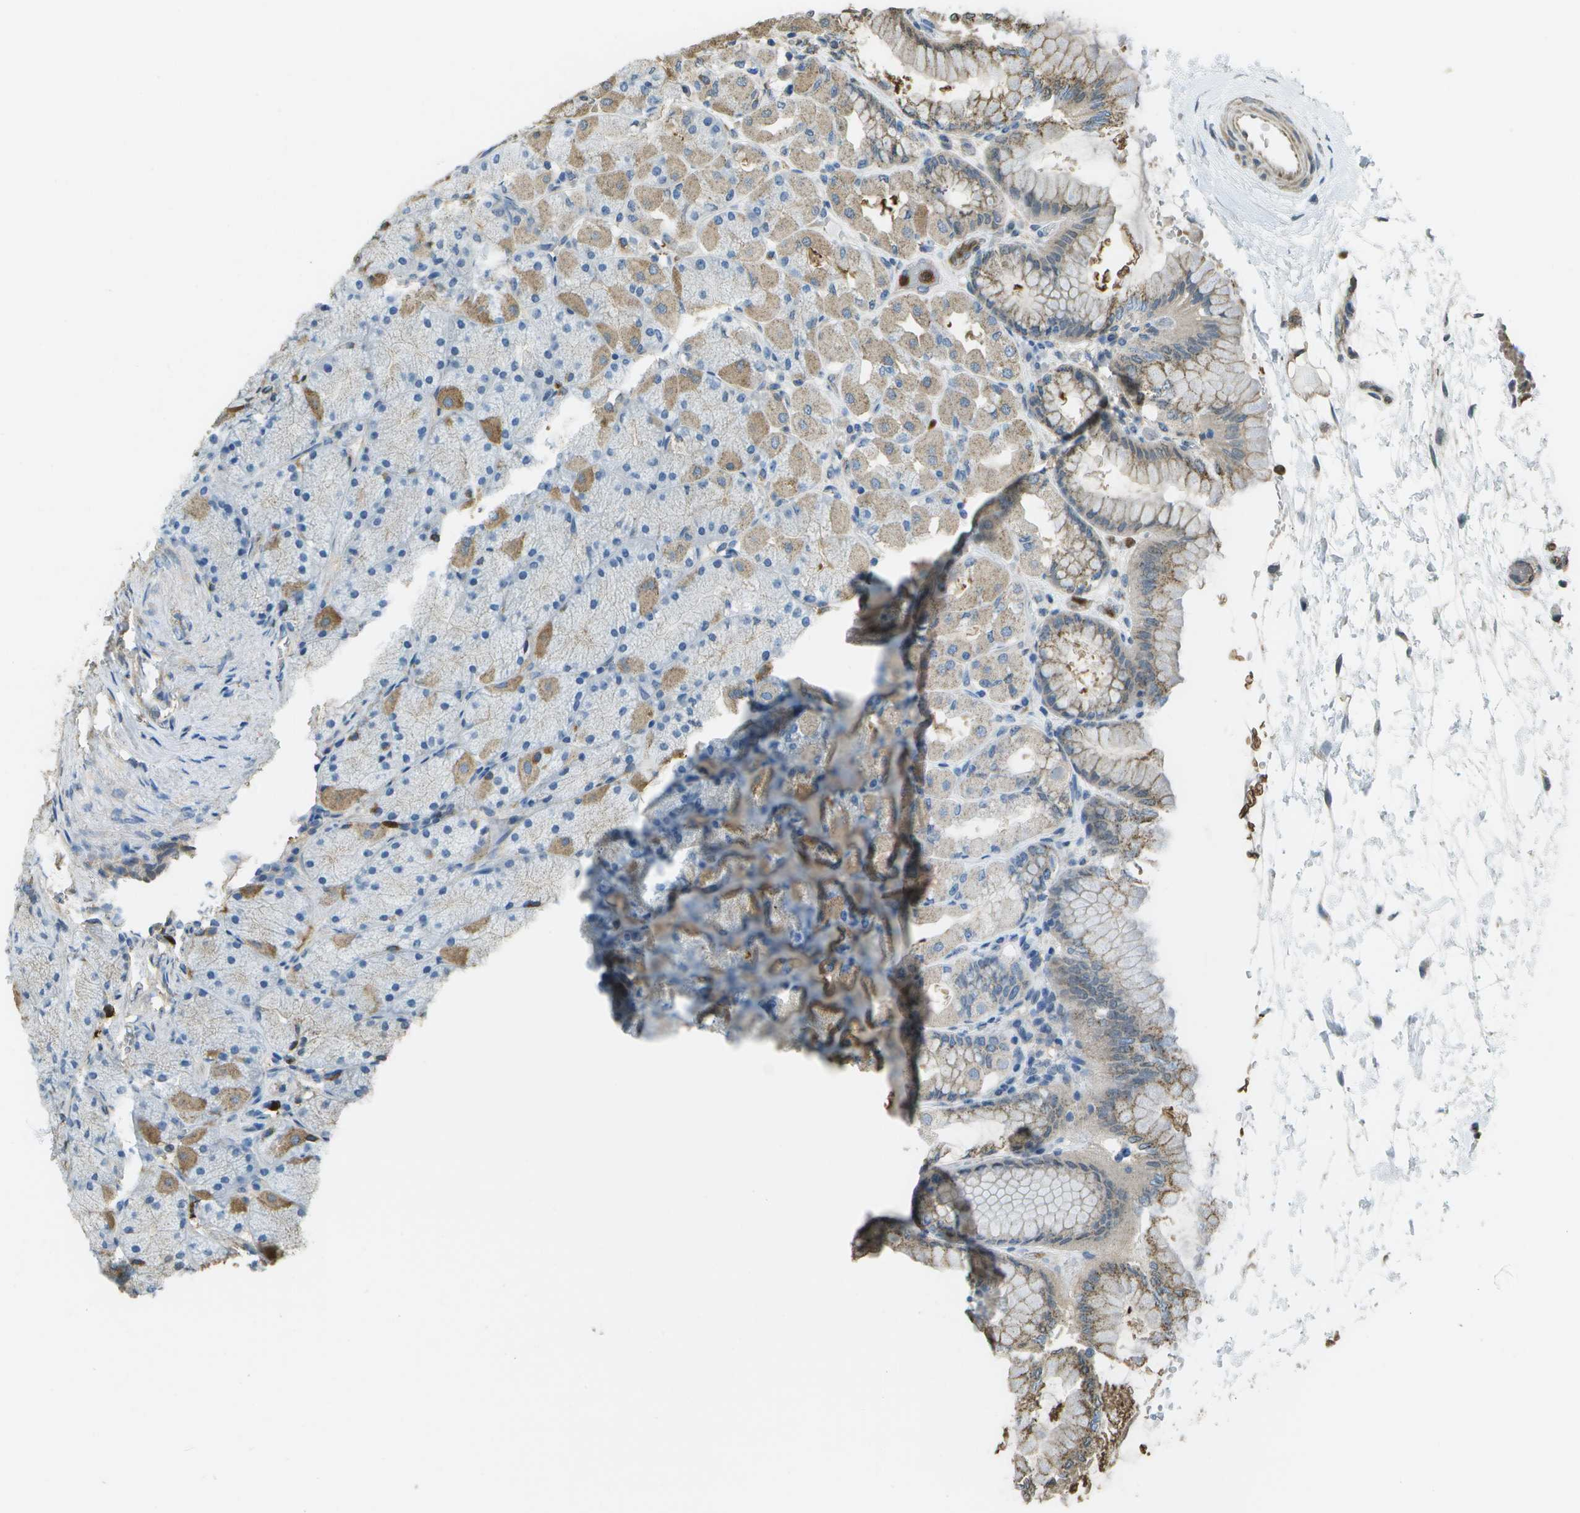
{"staining": {"intensity": "moderate", "quantity": "25%-75%", "location": "cytoplasmic/membranous"}, "tissue": "stomach", "cell_type": "Glandular cells", "image_type": "normal", "snomed": [{"axis": "morphology", "description": "Normal tissue, NOS"}, {"axis": "topography", "description": "Stomach, upper"}], "caption": "The photomicrograph shows staining of benign stomach, revealing moderate cytoplasmic/membranous protein expression (brown color) within glandular cells. (Brightfield microscopy of DAB IHC at high magnification).", "gene": "CACHD1", "patient": {"sex": "female", "age": 56}}